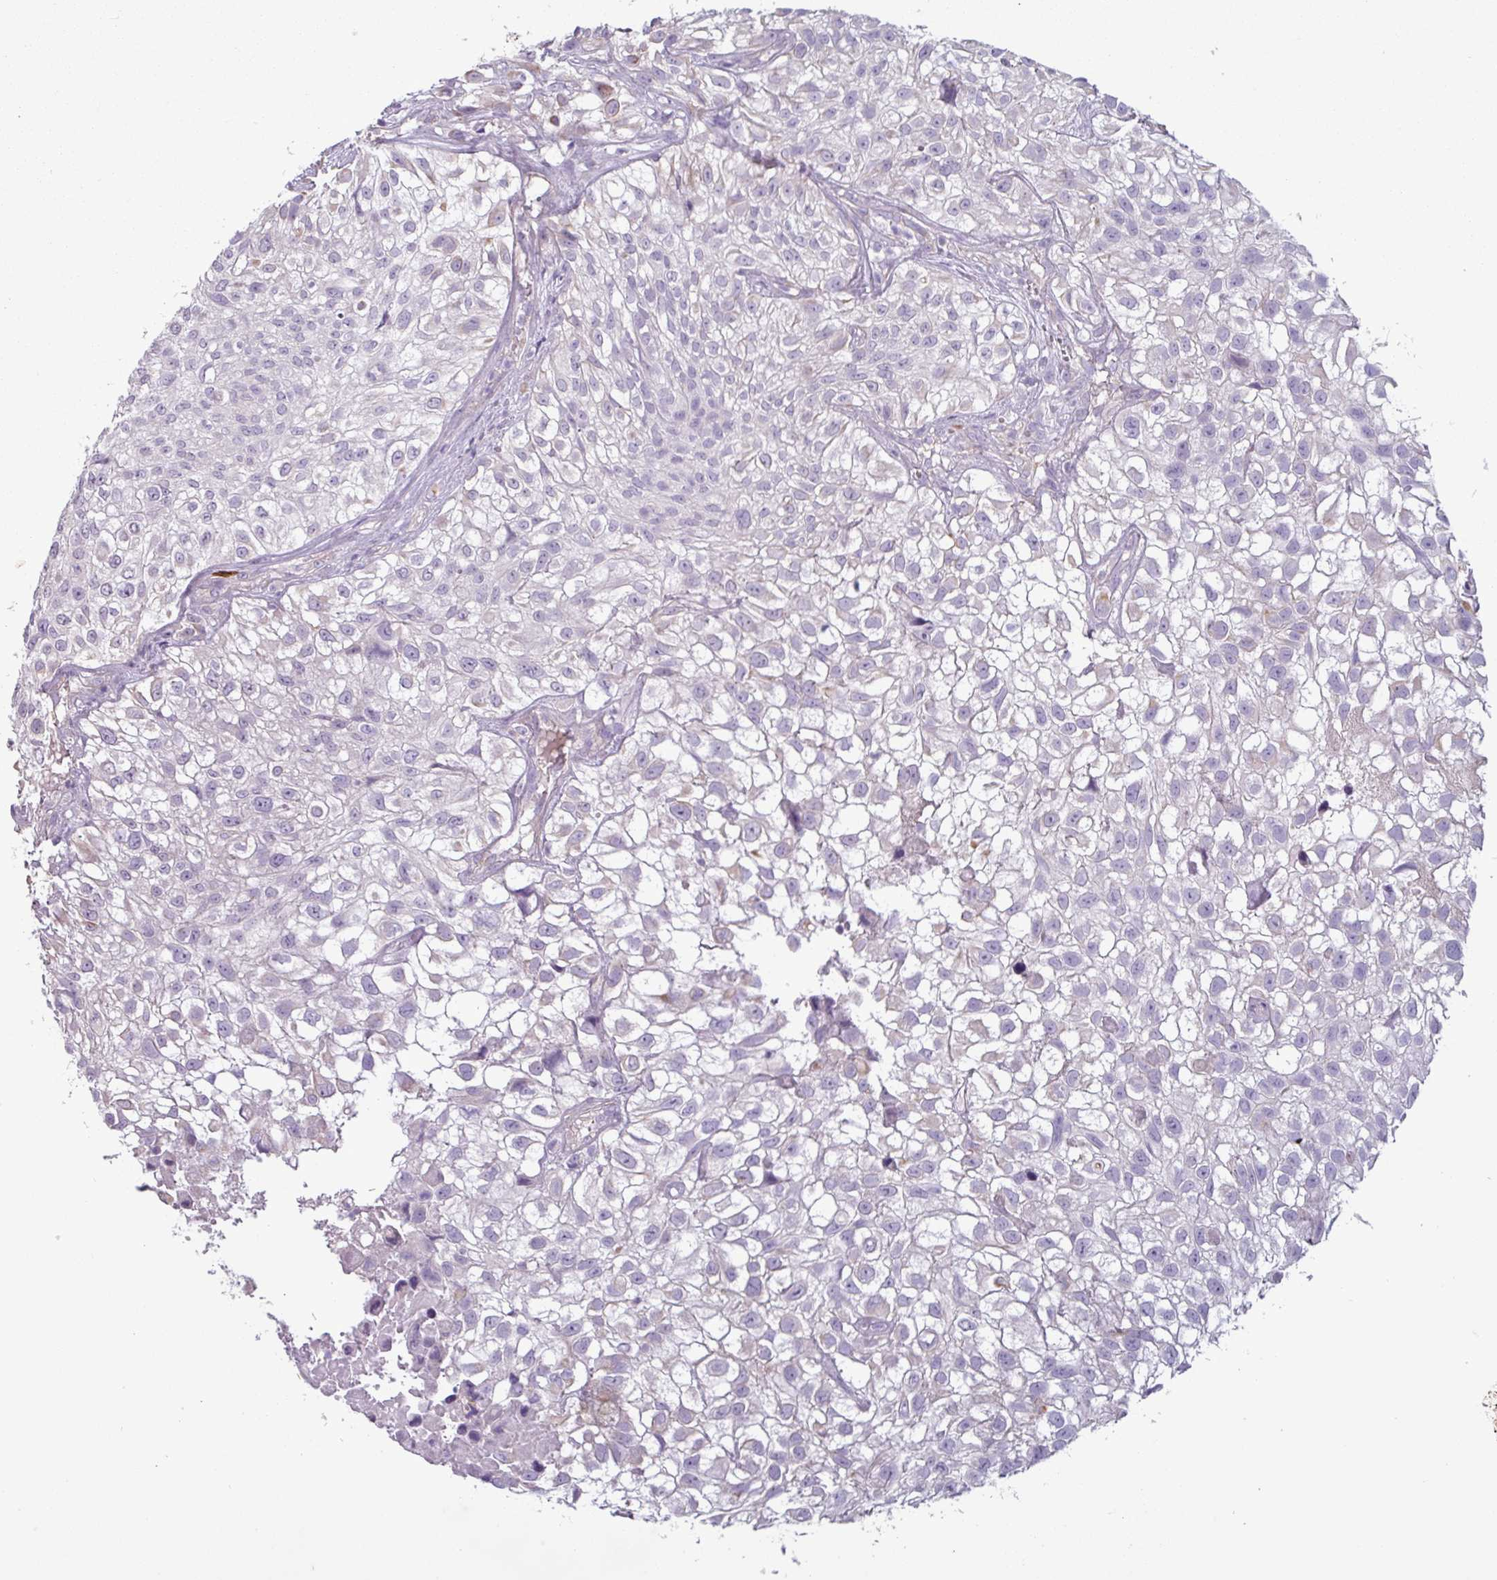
{"staining": {"intensity": "weak", "quantity": "<25%", "location": "cytoplasmic/membranous"}, "tissue": "urothelial cancer", "cell_type": "Tumor cells", "image_type": "cancer", "snomed": [{"axis": "morphology", "description": "Urothelial carcinoma, High grade"}, {"axis": "topography", "description": "Urinary bladder"}], "caption": "High-grade urothelial carcinoma stained for a protein using immunohistochemistry (IHC) reveals no staining tumor cells.", "gene": "CD8A", "patient": {"sex": "male", "age": 56}}